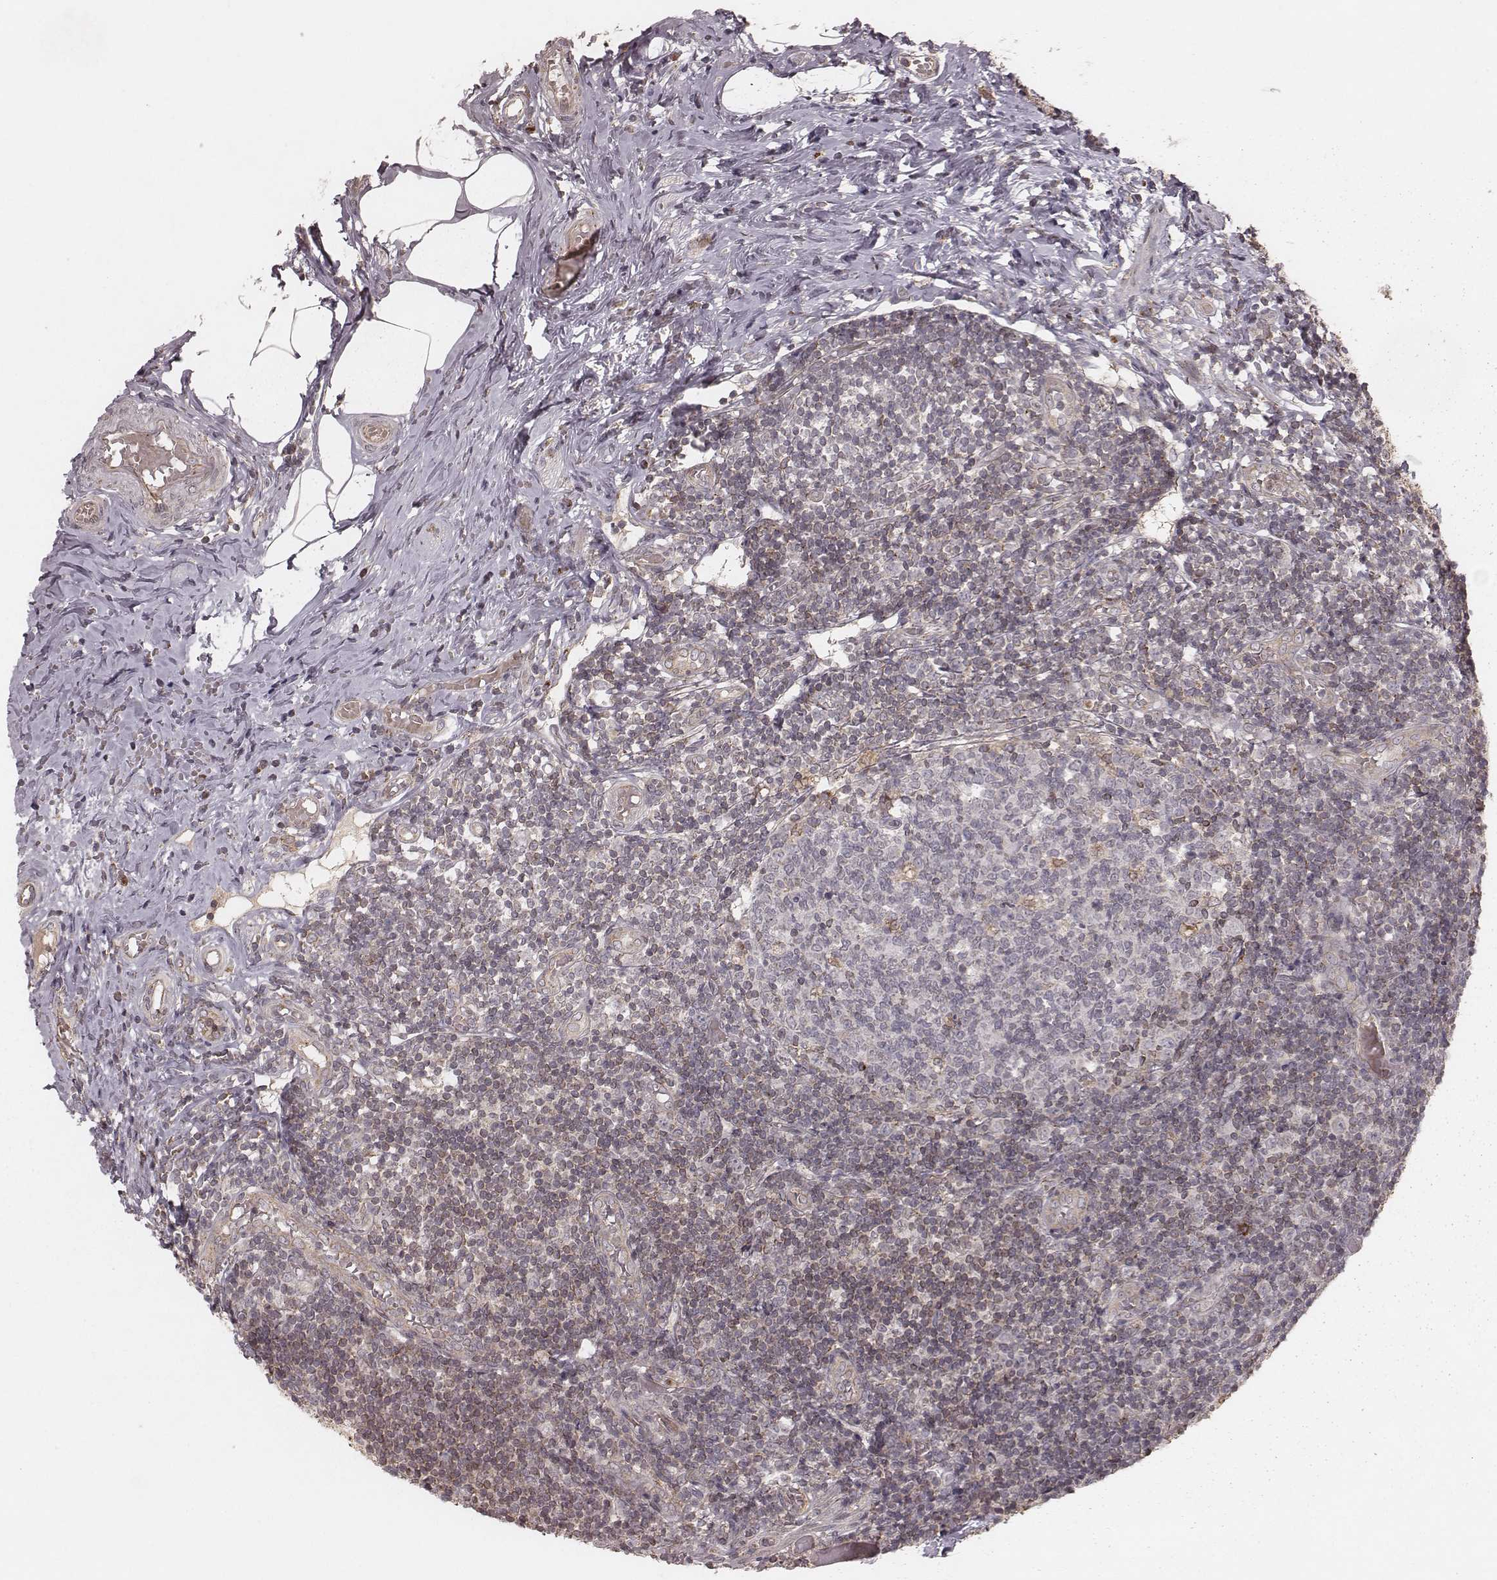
{"staining": {"intensity": "strong", "quantity": ">75%", "location": "cytoplasmic/membranous"}, "tissue": "appendix", "cell_type": "Glandular cells", "image_type": "normal", "snomed": [{"axis": "morphology", "description": "Normal tissue, NOS"}, {"axis": "topography", "description": "Appendix"}], "caption": "An immunohistochemistry (IHC) image of unremarkable tissue is shown. Protein staining in brown shows strong cytoplasmic/membranous positivity in appendix within glandular cells. The staining was performed using DAB to visualize the protein expression in brown, while the nuclei were stained in blue with hematoxylin (Magnification: 20x).", "gene": "MYO19", "patient": {"sex": "female", "age": 32}}